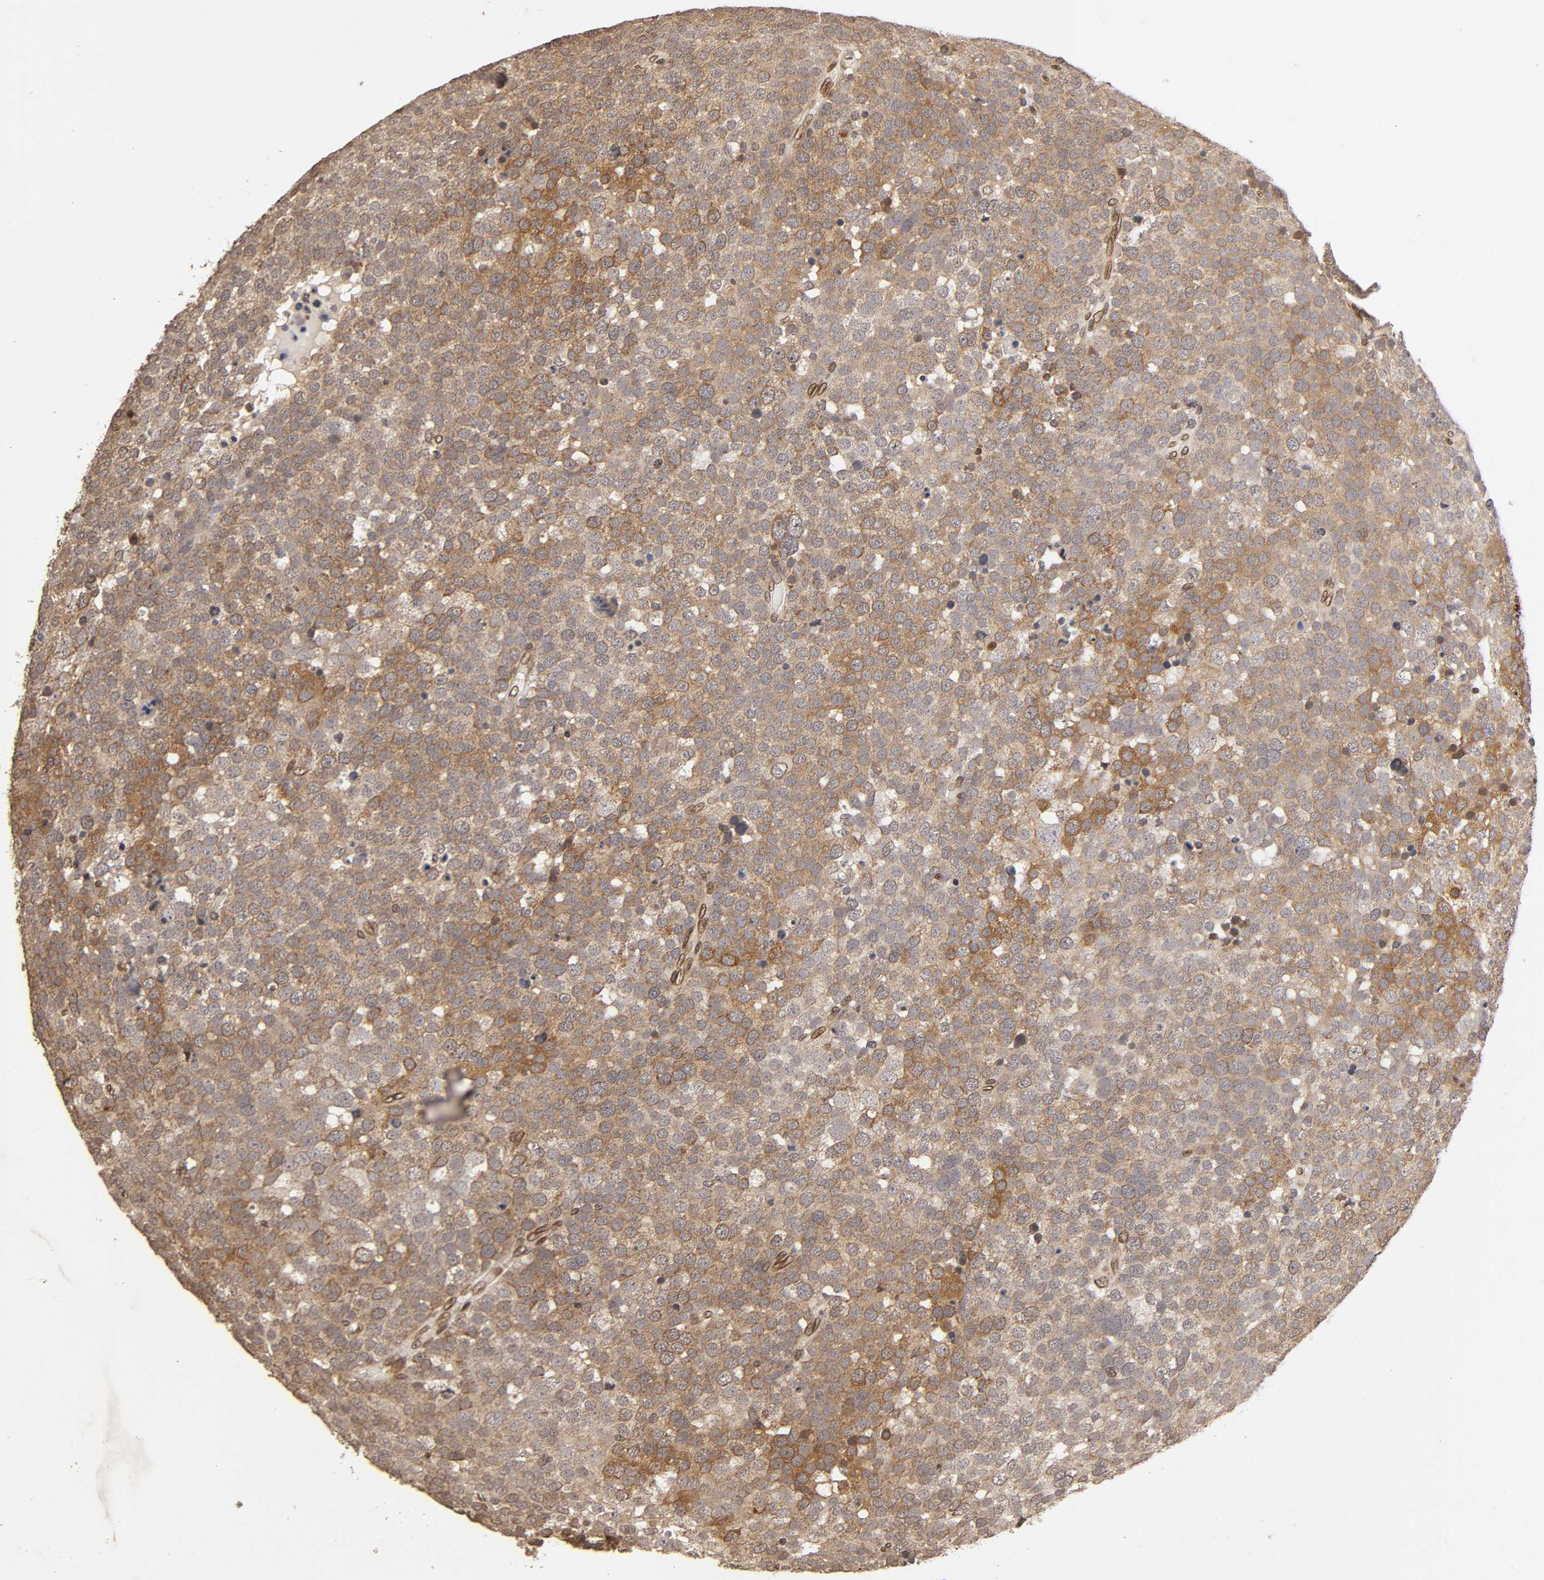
{"staining": {"intensity": "moderate", "quantity": ">75%", "location": "cytoplasmic/membranous"}, "tissue": "testis cancer", "cell_type": "Tumor cells", "image_type": "cancer", "snomed": [{"axis": "morphology", "description": "Seminoma, NOS"}, {"axis": "topography", "description": "Testis"}], "caption": "High-magnification brightfield microscopy of testis seminoma stained with DAB (brown) and counterstained with hematoxylin (blue). tumor cells exhibit moderate cytoplasmic/membranous positivity is present in about>75% of cells.", "gene": "MLLT6", "patient": {"sex": "male", "age": 71}}